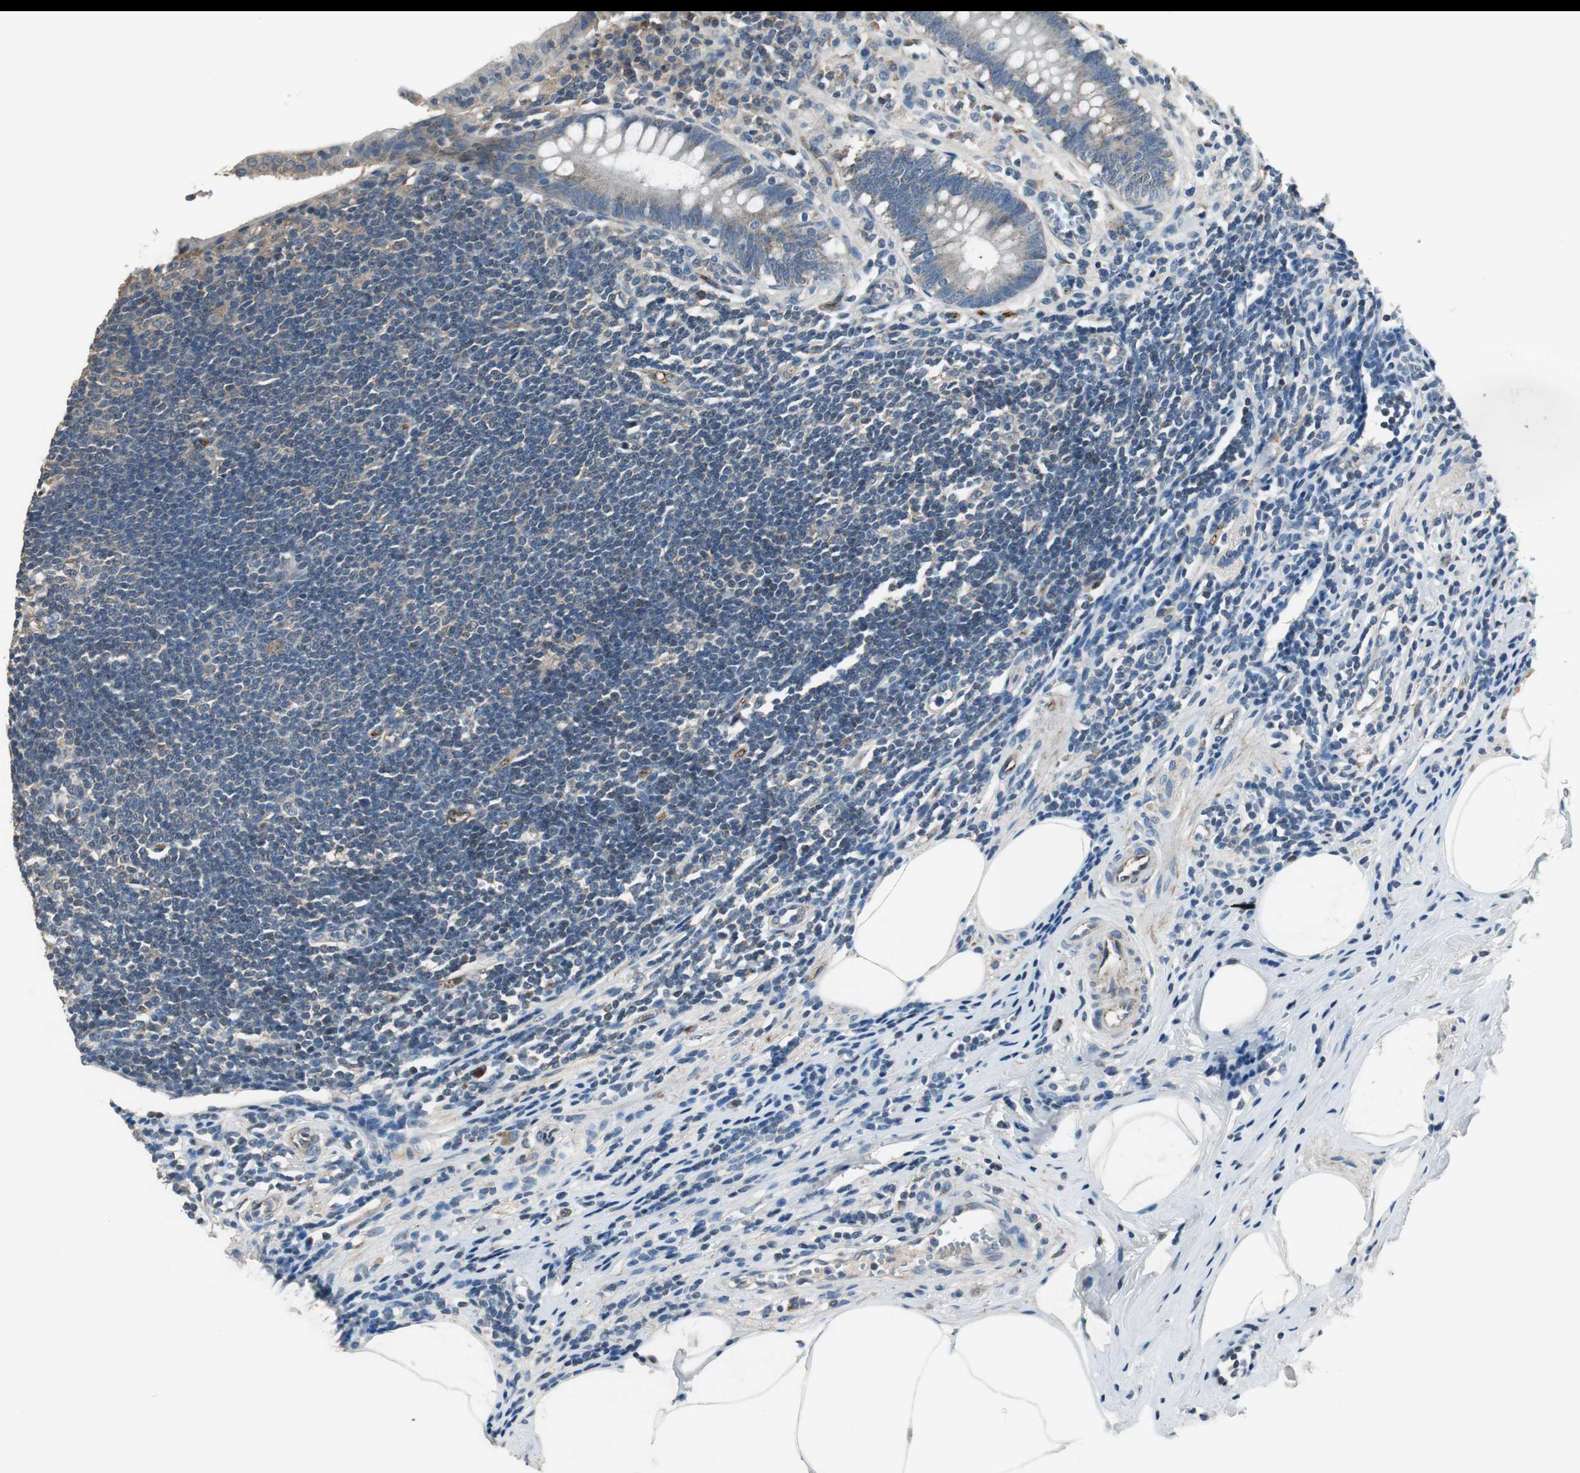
{"staining": {"intensity": "weak", "quantity": ">75%", "location": "cytoplasmic/membranous"}, "tissue": "appendix", "cell_type": "Glandular cells", "image_type": "normal", "snomed": [{"axis": "morphology", "description": "Normal tissue, NOS"}, {"axis": "topography", "description": "Appendix"}], "caption": "This image demonstrates immunohistochemistry (IHC) staining of unremarkable human appendix, with low weak cytoplasmic/membranous staining in about >75% of glandular cells.", "gene": "MSTO1", "patient": {"sex": "female", "age": 50}}